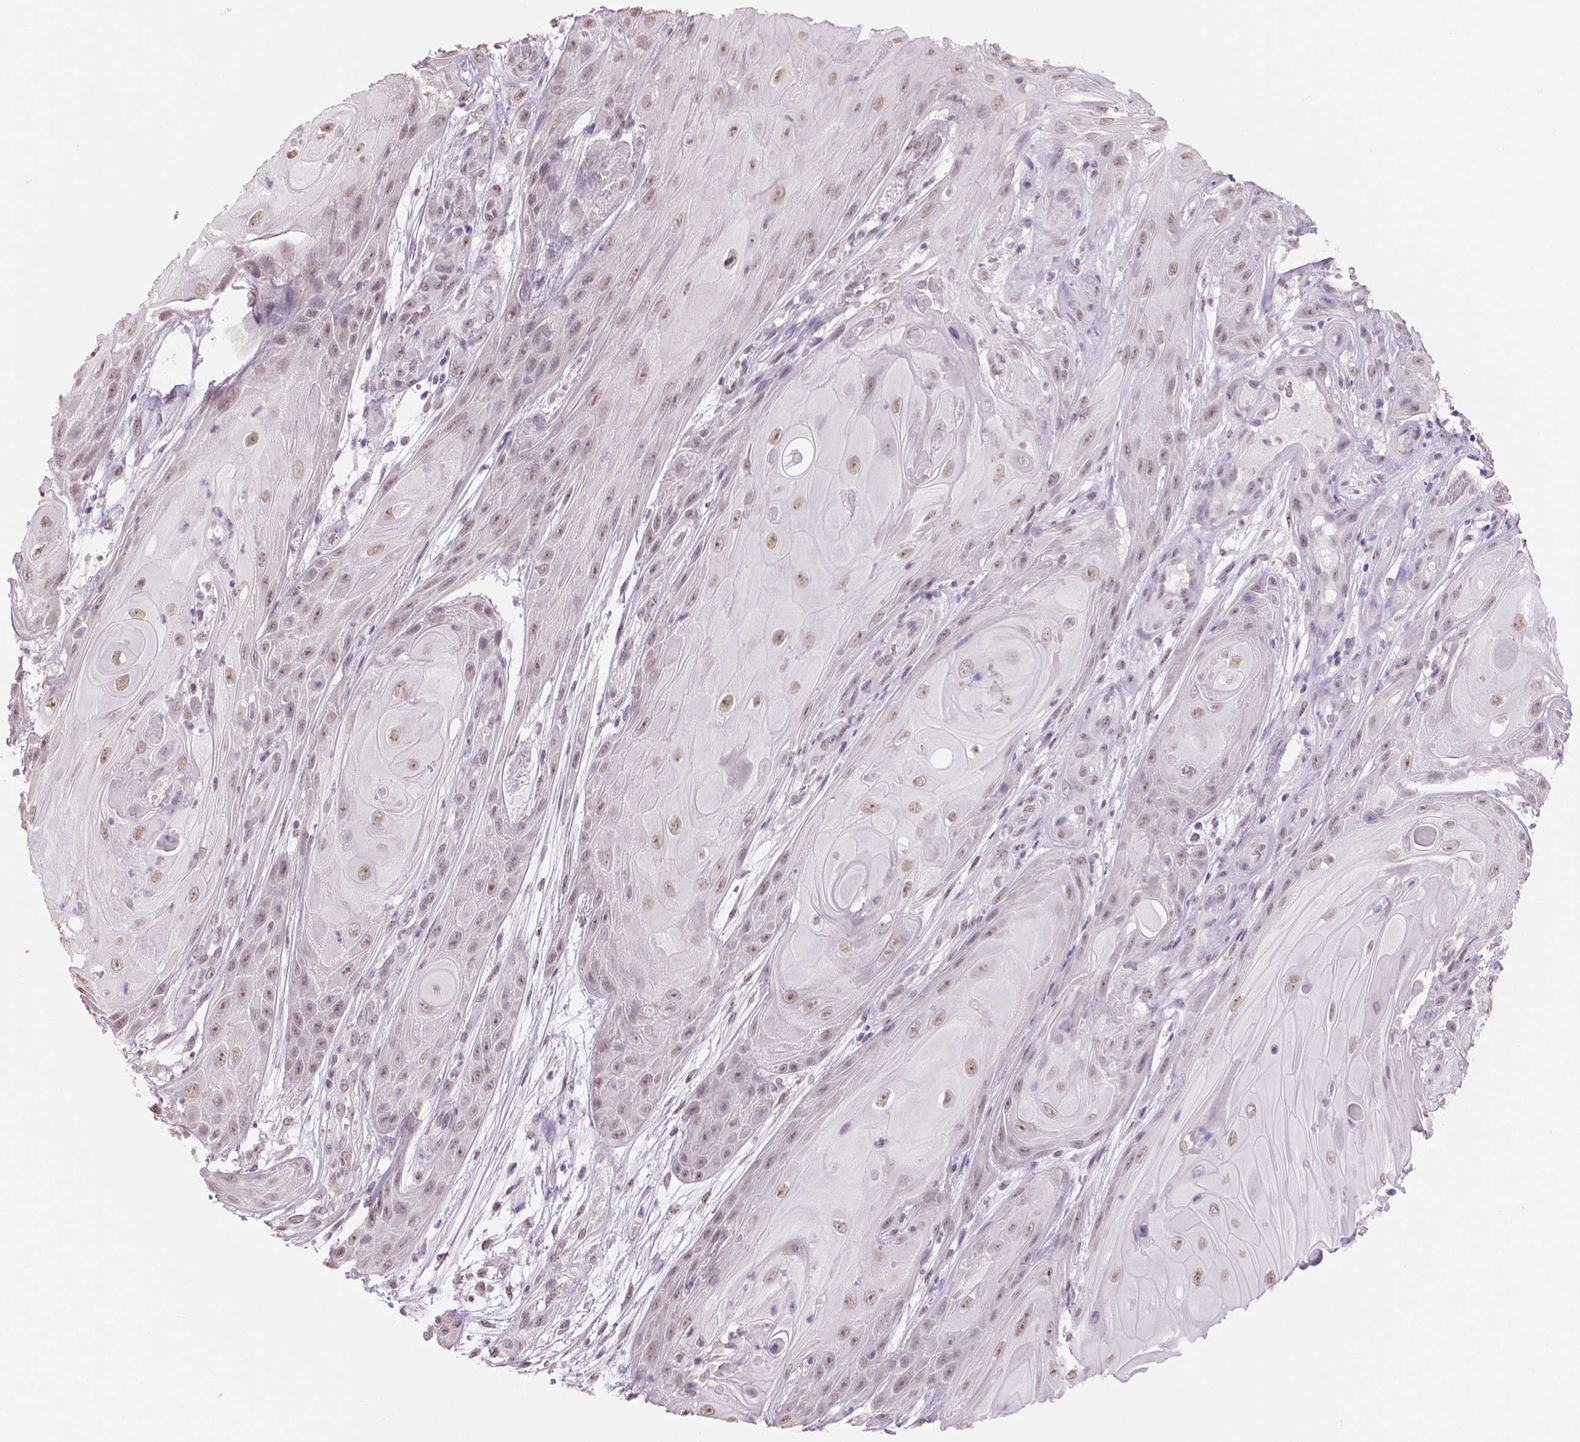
{"staining": {"intensity": "weak", "quantity": ">75%", "location": "nuclear"}, "tissue": "skin cancer", "cell_type": "Tumor cells", "image_type": "cancer", "snomed": [{"axis": "morphology", "description": "Squamous cell carcinoma, NOS"}, {"axis": "topography", "description": "Skin"}], "caption": "A high-resolution micrograph shows immunohistochemistry staining of skin cancer, which displays weak nuclear positivity in approximately >75% of tumor cells. Using DAB (3,3'-diaminobenzidine) (brown) and hematoxylin (blue) stains, captured at high magnification using brightfield microscopy.", "gene": "IGF2BP1", "patient": {"sex": "male", "age": 62}}